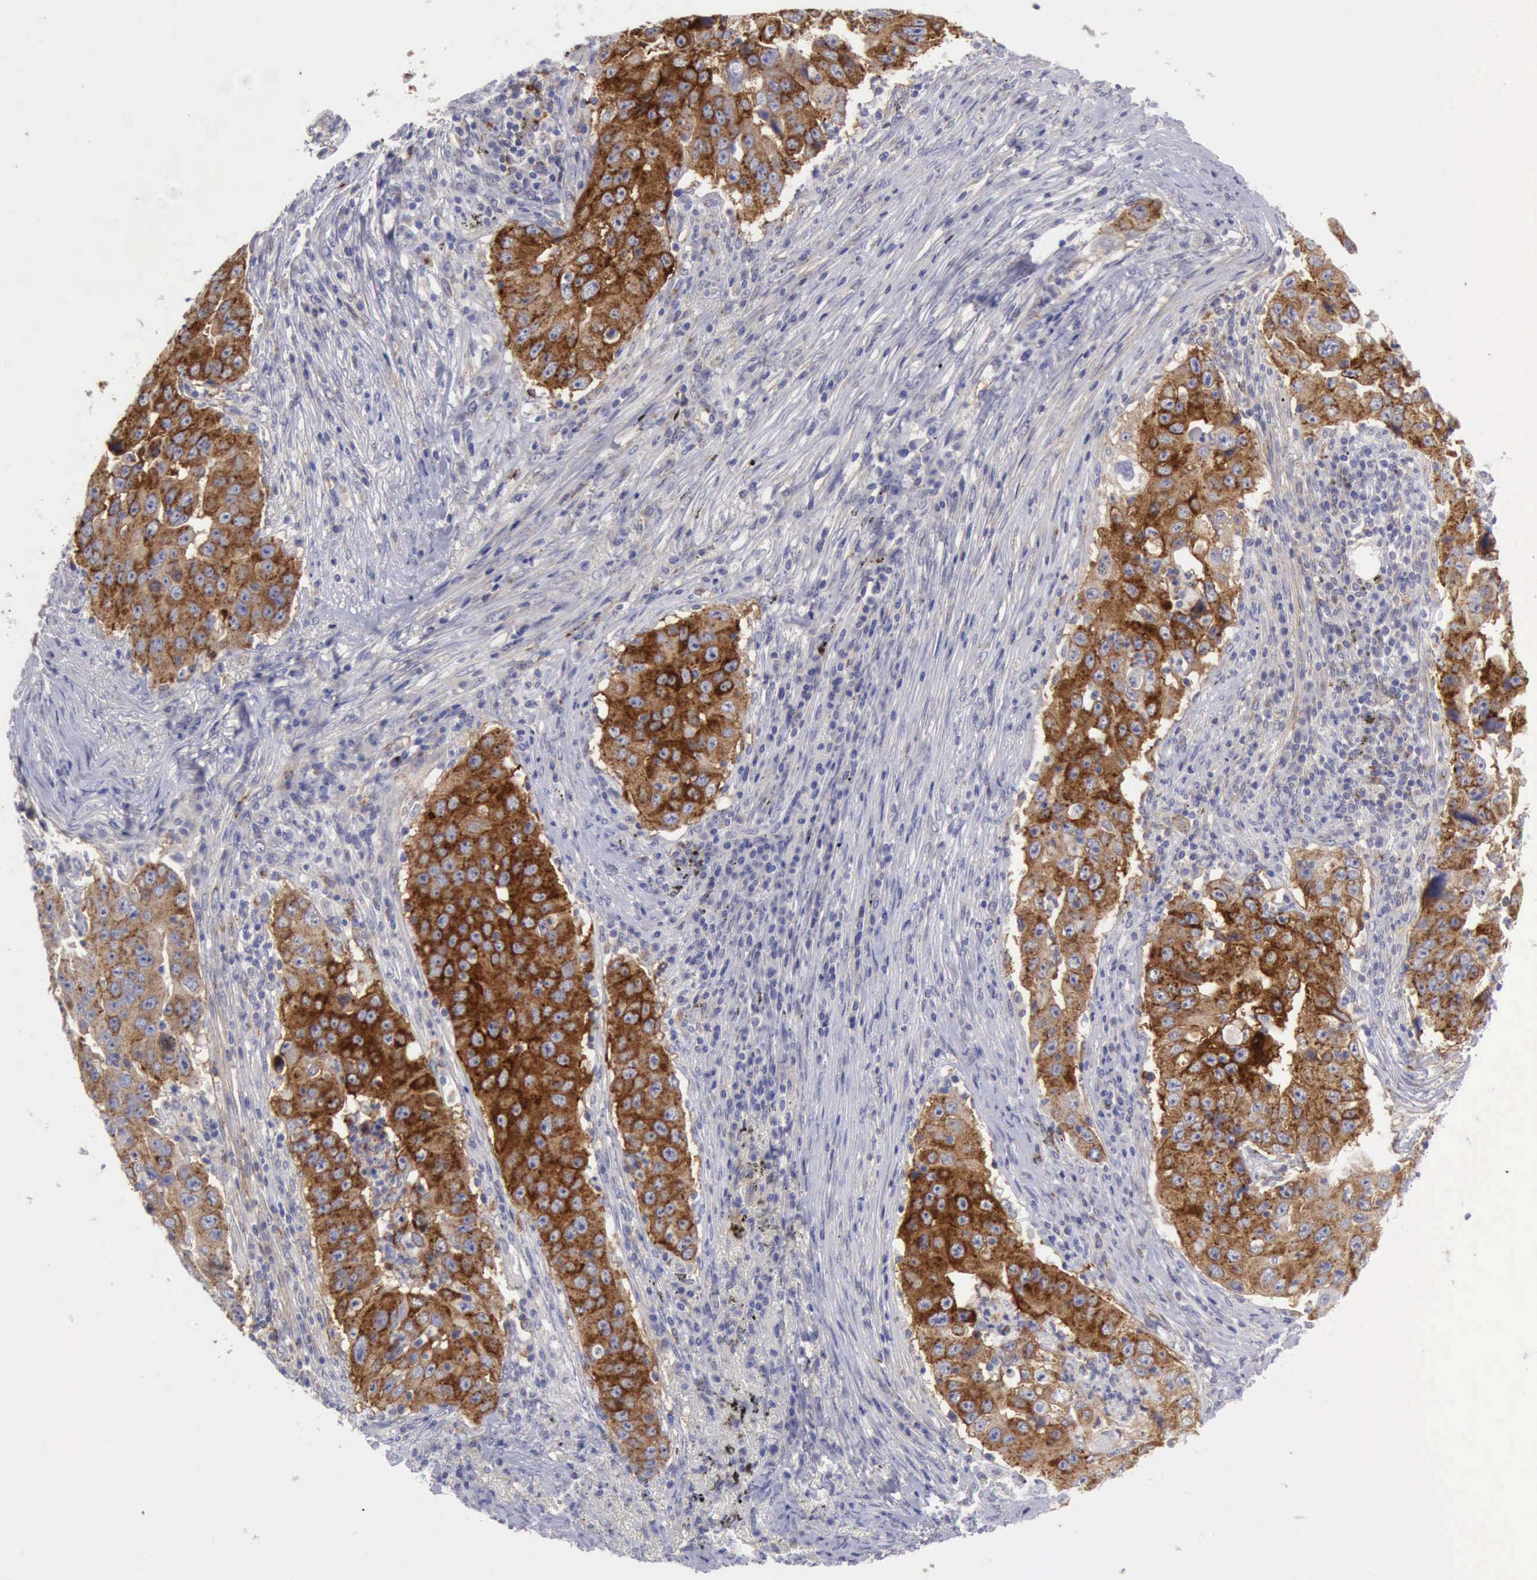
{"staining": {"intensity": "strong", "quantity": ">75%", "location": "cytoplasmic/membranous"}, "tissue": "lung cancer", "cell_type": "Tumor cells", "image_type": "cancer", "snomed": [{"axis": "morphology", "description": "Squamous cell carcinoma, NOS"}, {"axis": "topography", "description": "Lung"}], "caption": "Protein expression analysis of lung squamous cell carcinoma displays strong cytoplasmic/membranous expression in approximately >75% of tumor cells.", "gene": "TFRC", "patient": {"sex": "male", "age": 64}}